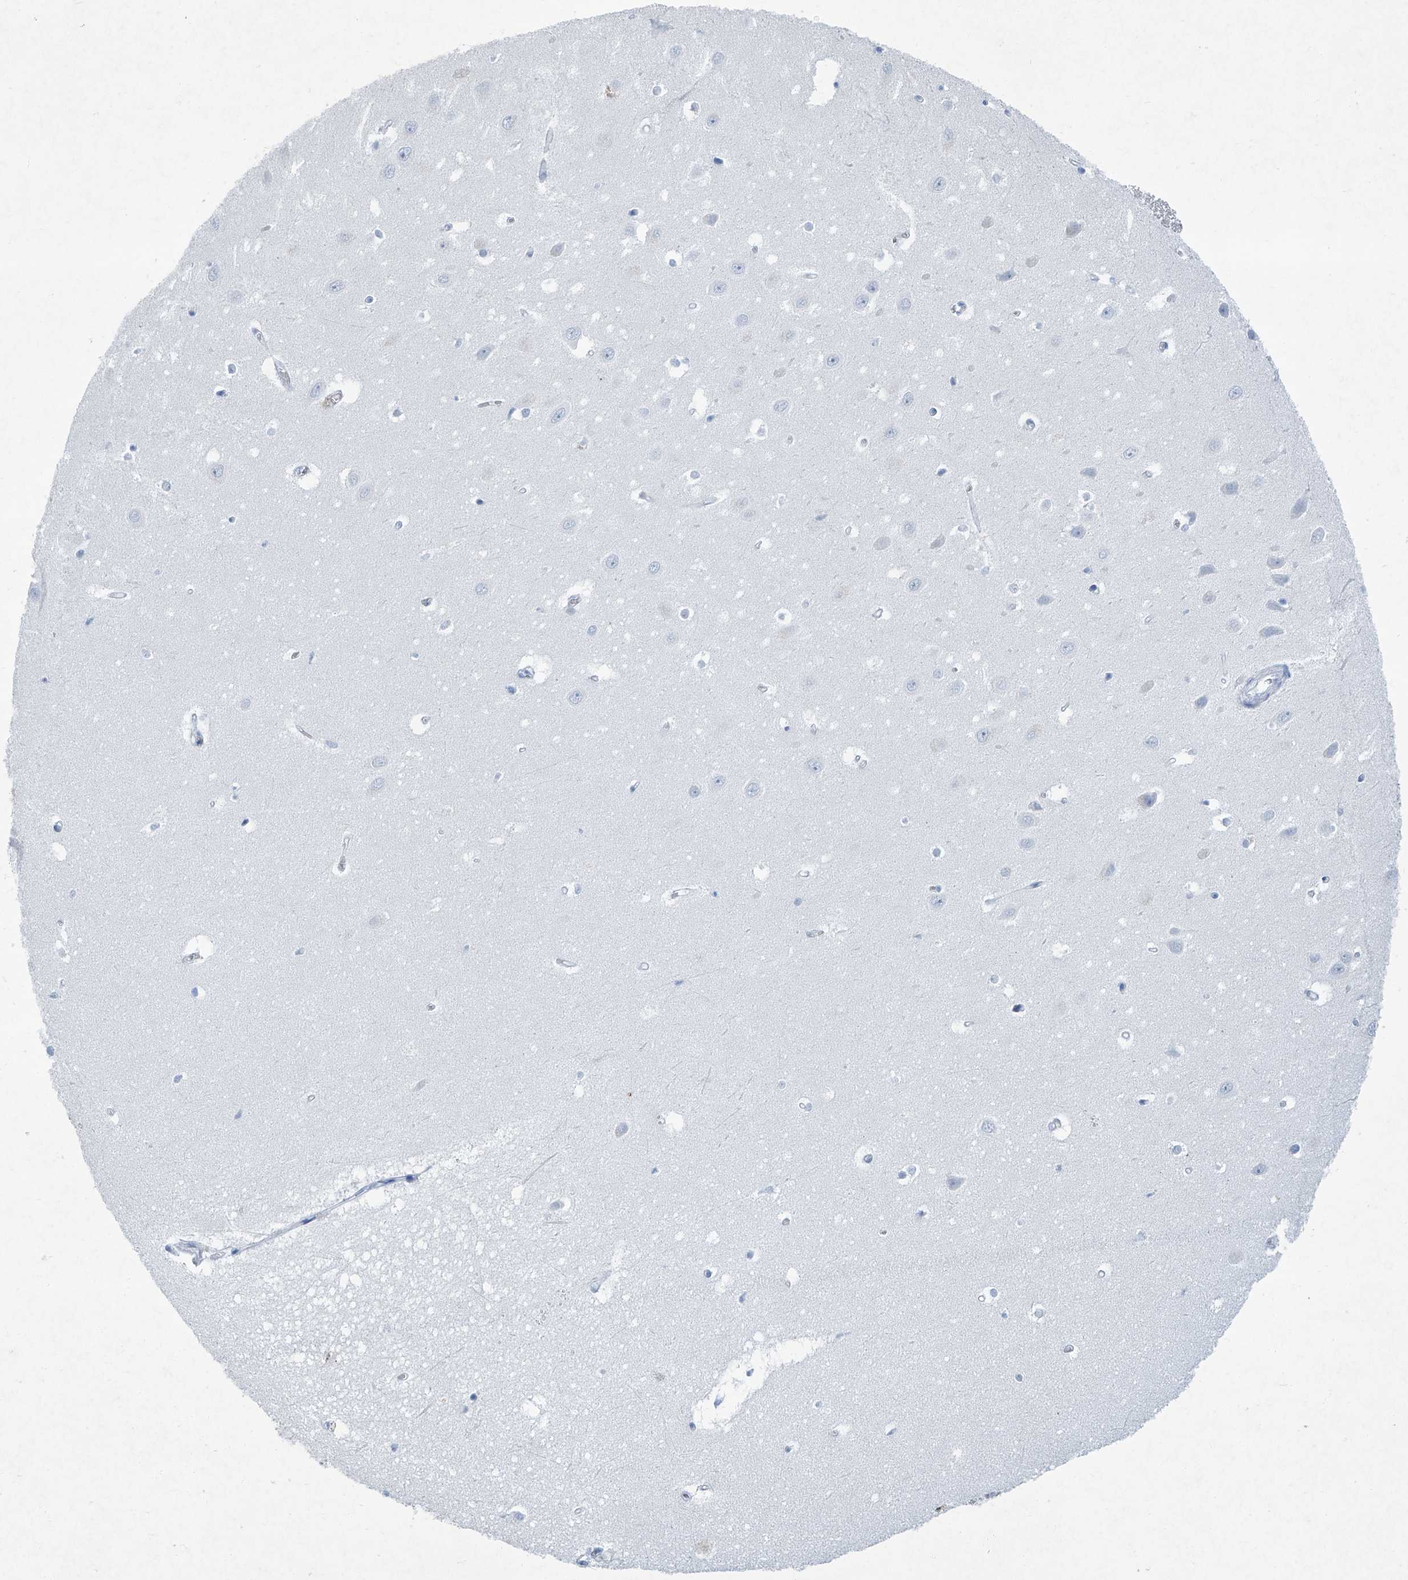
{"staining": {"intensity": "negative", "quantity": "none", "location": "none"}, "tissue": "hippocampus", "cell_type": "Glial cells", "image_type": "normal", "snomed": [{"axis": "morphology", "description": "Normal tissue, NOS"}, {"axis": "topography", "description": "Hippocampus"}], "caption": "An immunohistochemistry (IHC) photomicrograph of benign hippocampus is shown. There is no staining in glial cells of hippocampus. (DAB IHC with hematoxylin counter stain).", "gene": "CYP2A7", "patient": {"sex": "female", "age": 64}}